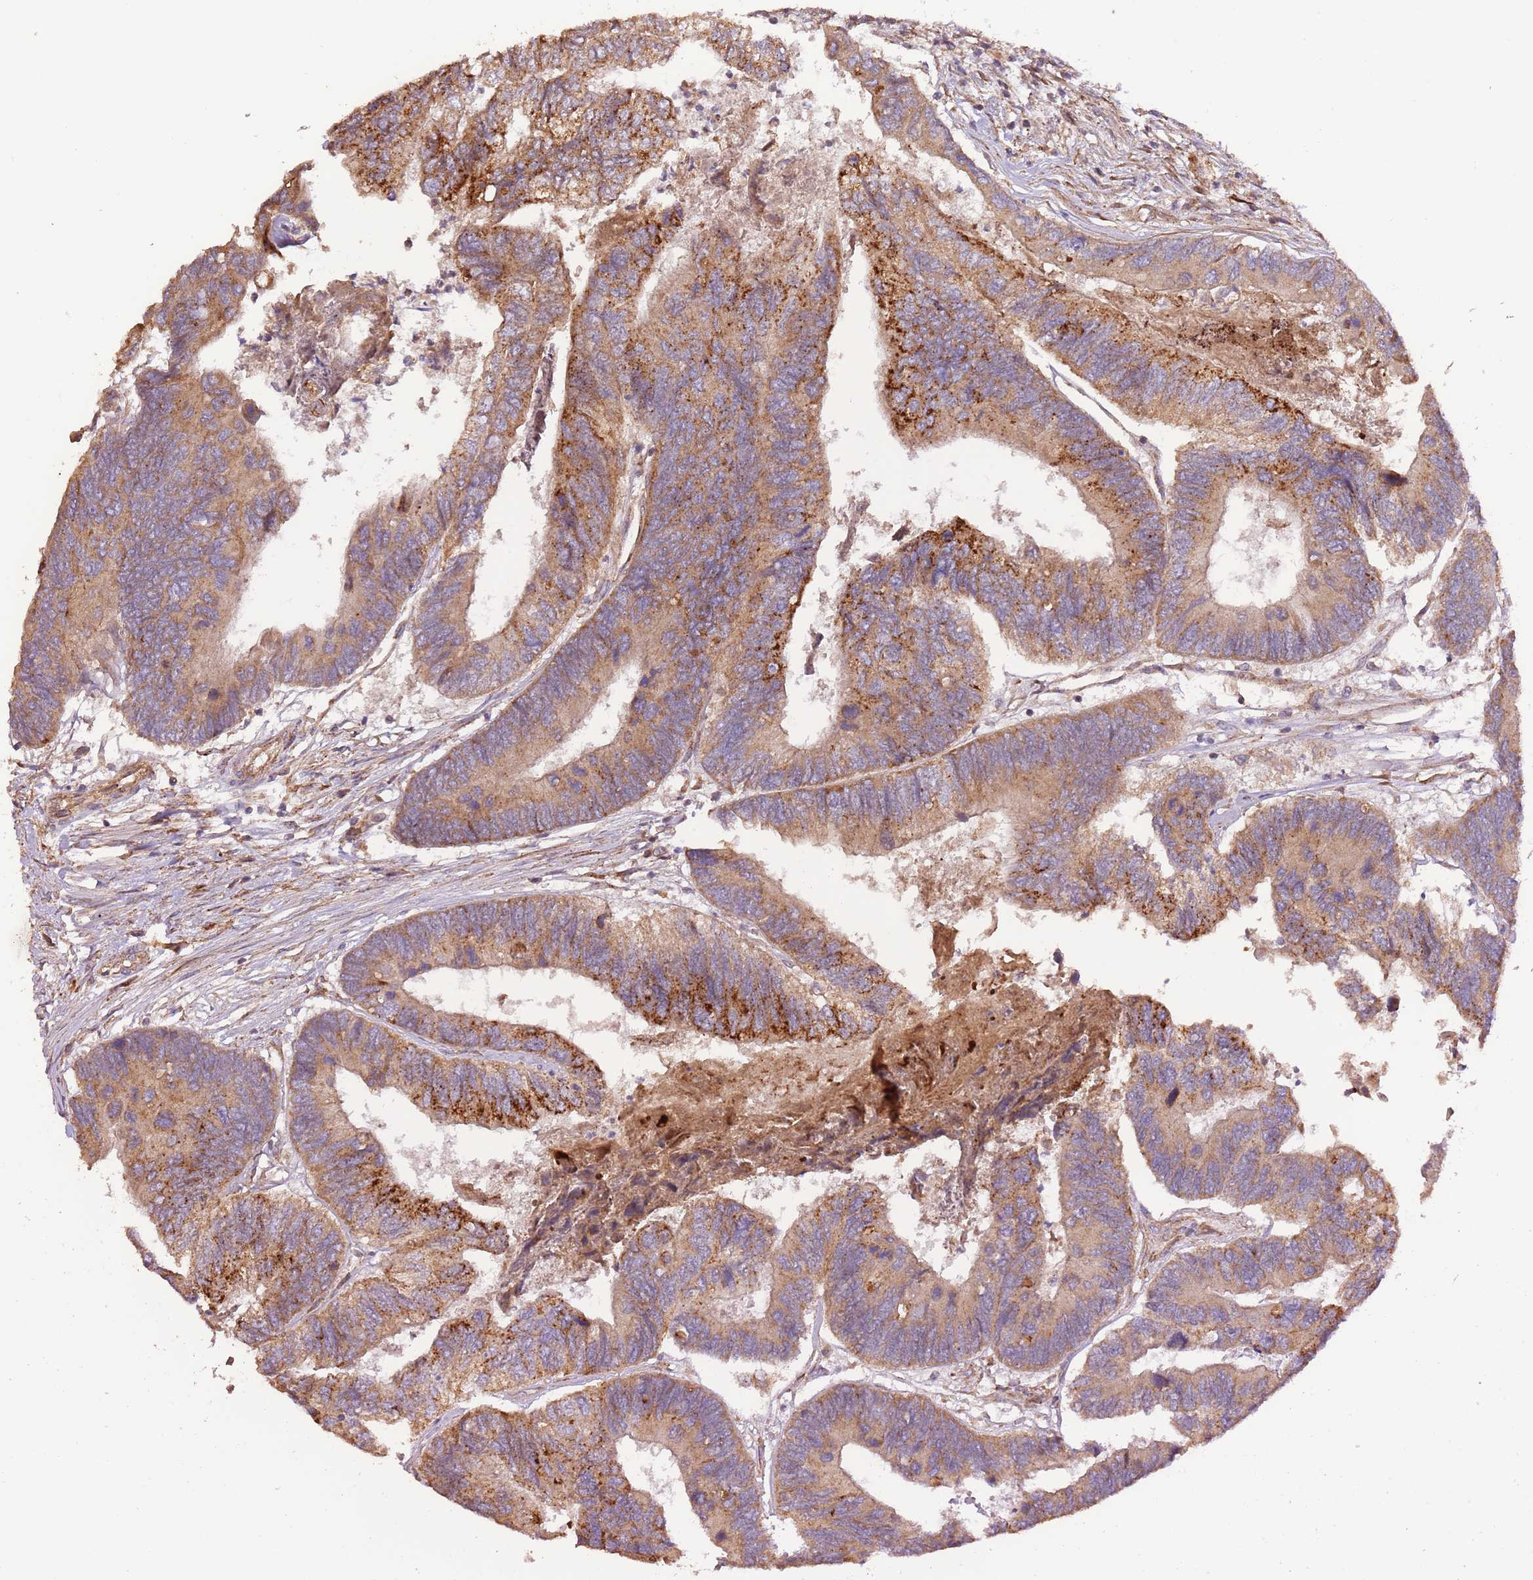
{"staining": {"intensity": "moderate", "quantity": ">75%", "location": "cytoplasmic/membranous"}, "tissue": "colorectal cancer", "cell_type": "Tumor cells", "image_type": "cancer", "snomed": [{"axis": "morphology", "description": "Adenocarcinoma, NOS"}, {"axis": "topography", "description": "Colon"}], "caption": "IHC image of human adenocarcinoma (colorectal) stained for a protein (brown), which demonstrates medium levels of moderate cytoplasmic/membranous staining in approximately >75% of tumor cells.", "gene": "DOCK6", "patient": {"sex": "female", "age": 67}}